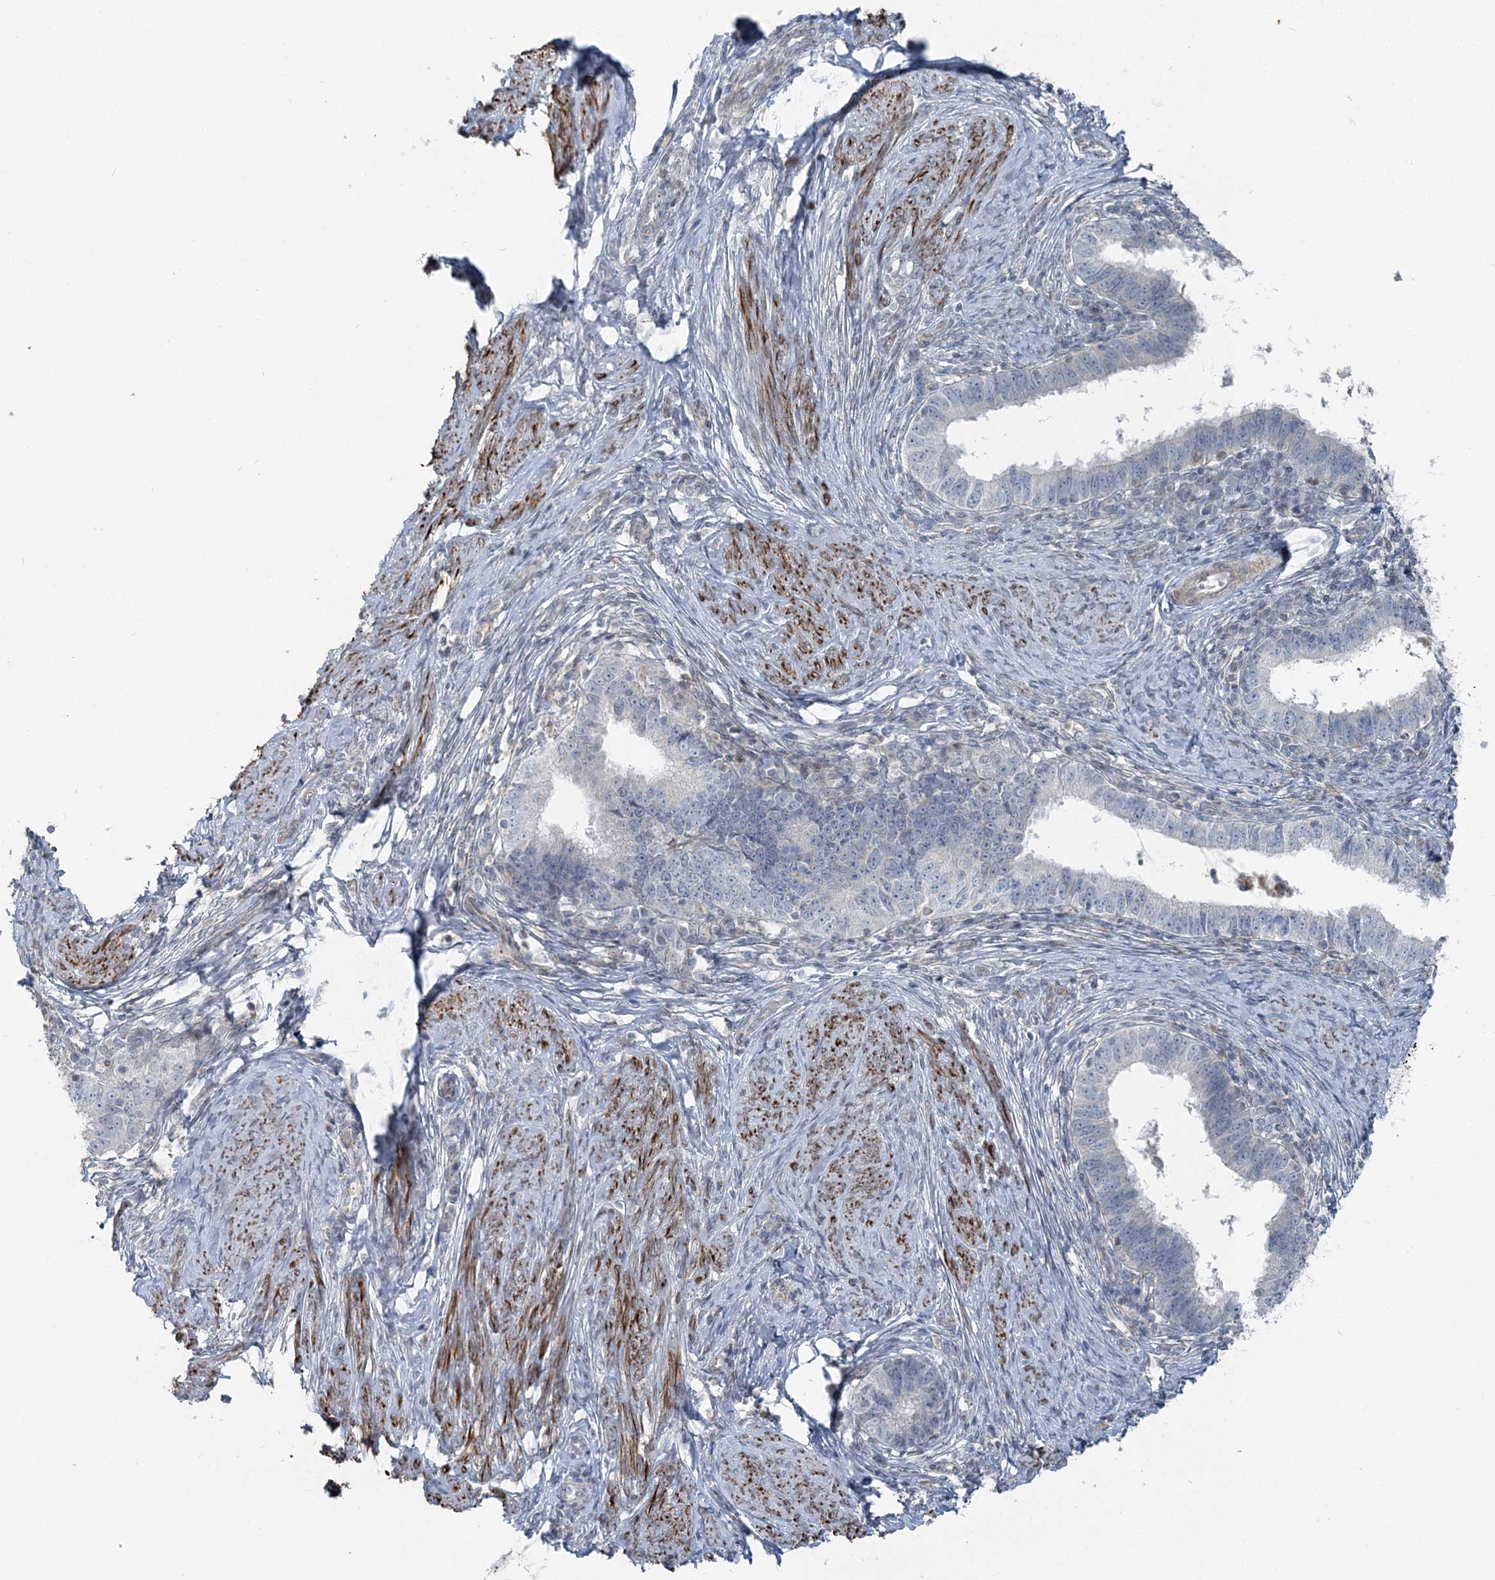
{"staining": {"intensity": "negative", "quantity": "none", "location": "none"}, "tissue": "cervical cancer", "cell_type": "Tumor cells", "image_type": "cancer", "snomed": [{"axis": "morphology", "description": "Adenocarcinoma, NOS"}, {"axis": "topography", "description": "Cervix"}], "caption": "Immunohistochemistry image of adenocarcinoma (cervical) stained for a protein (brown), which shows no positivity in tumor cells.", "gene": "FBXL17", "patient": {"sex": "female", "age": 36}}